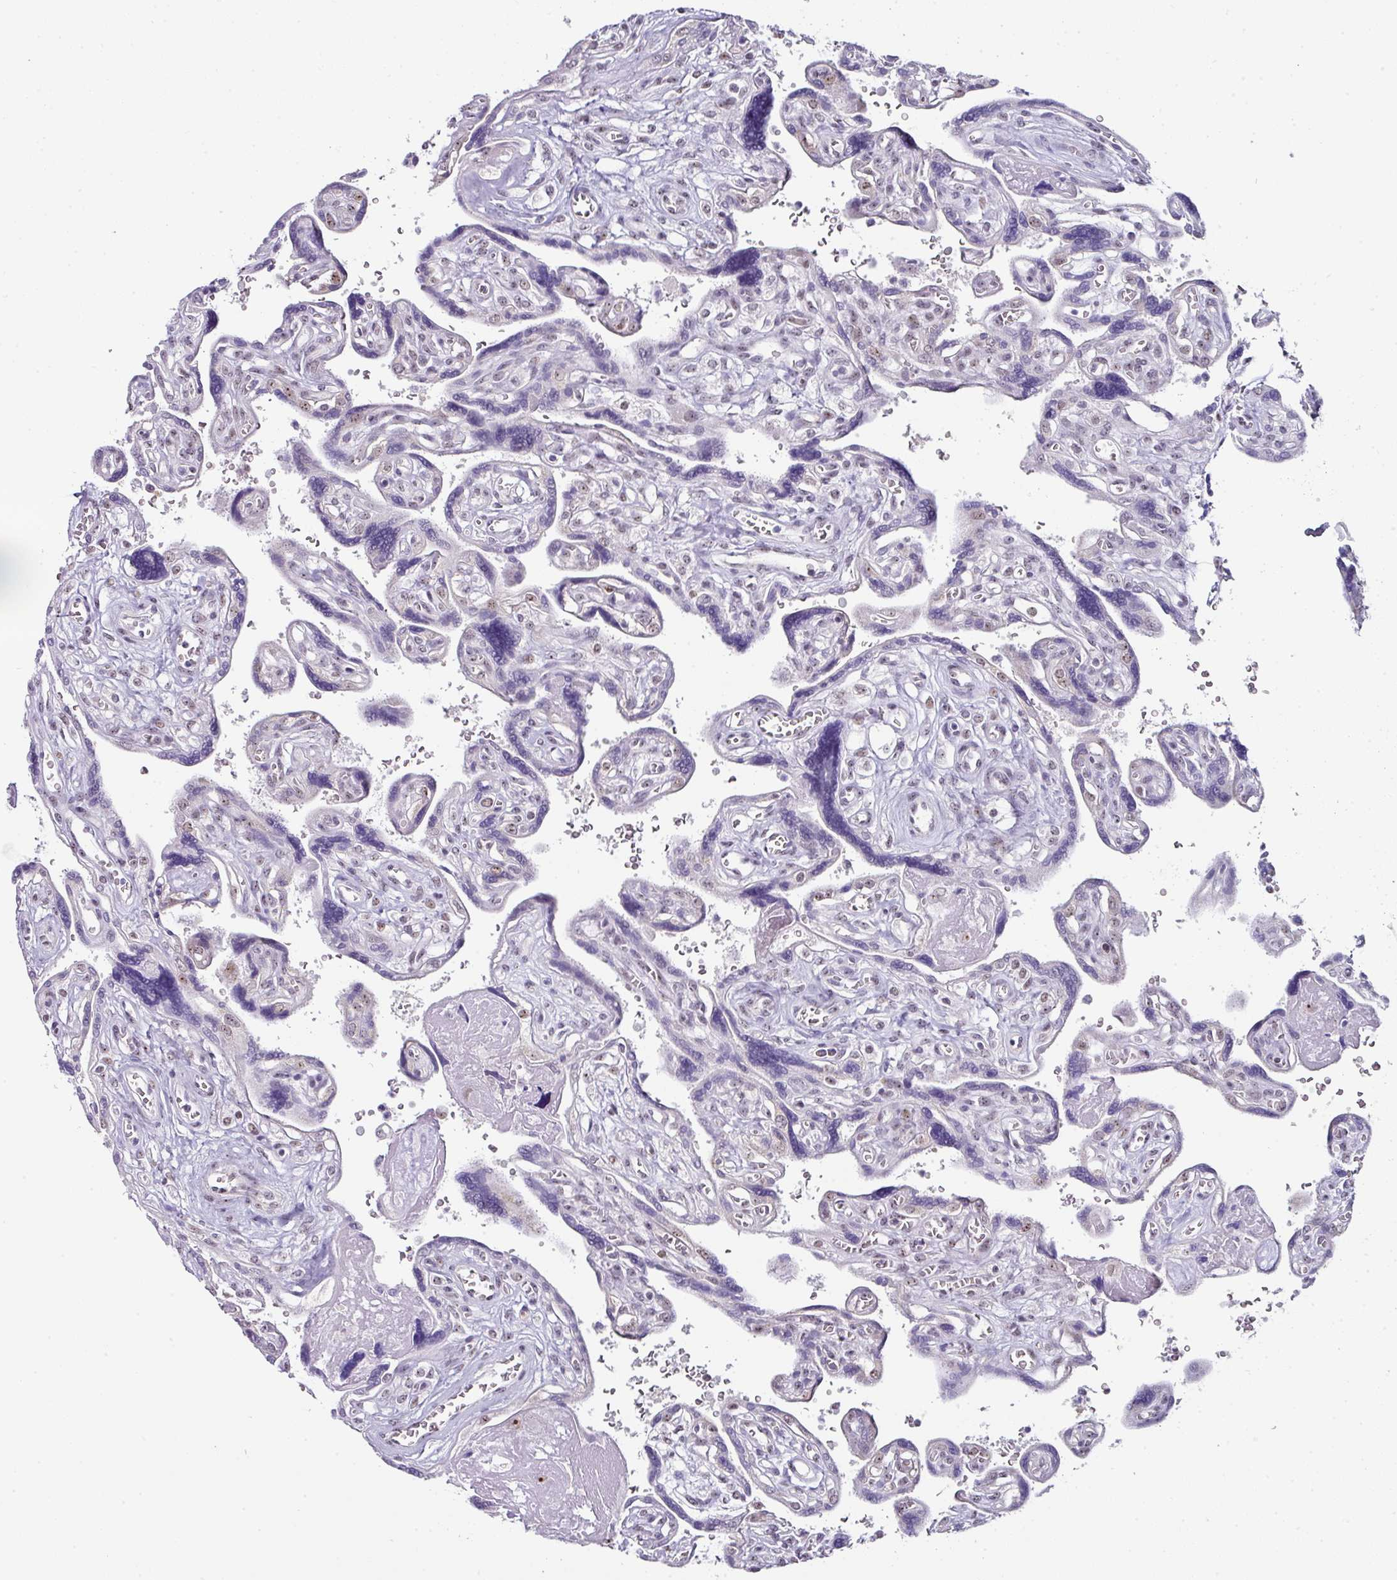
{"staining": {"intensity": "moderate", "quantity": ">75%", "location": "nuclear"}, "tissue": "placenta", "cell_type": "Decidual cells", "image_type": "normal", "snomed": [{"axis": "morphology", "description": "Normal tissue, NOS"}, {"axis": "topography", "description": "Placenta"}], "caption": "Decidual cells show medium levels of moderate nuclear positivity in approximately >75% of cells in normal placenta.", "gene": "NACC2", "patient": {"sex": "female", "age": 39}}